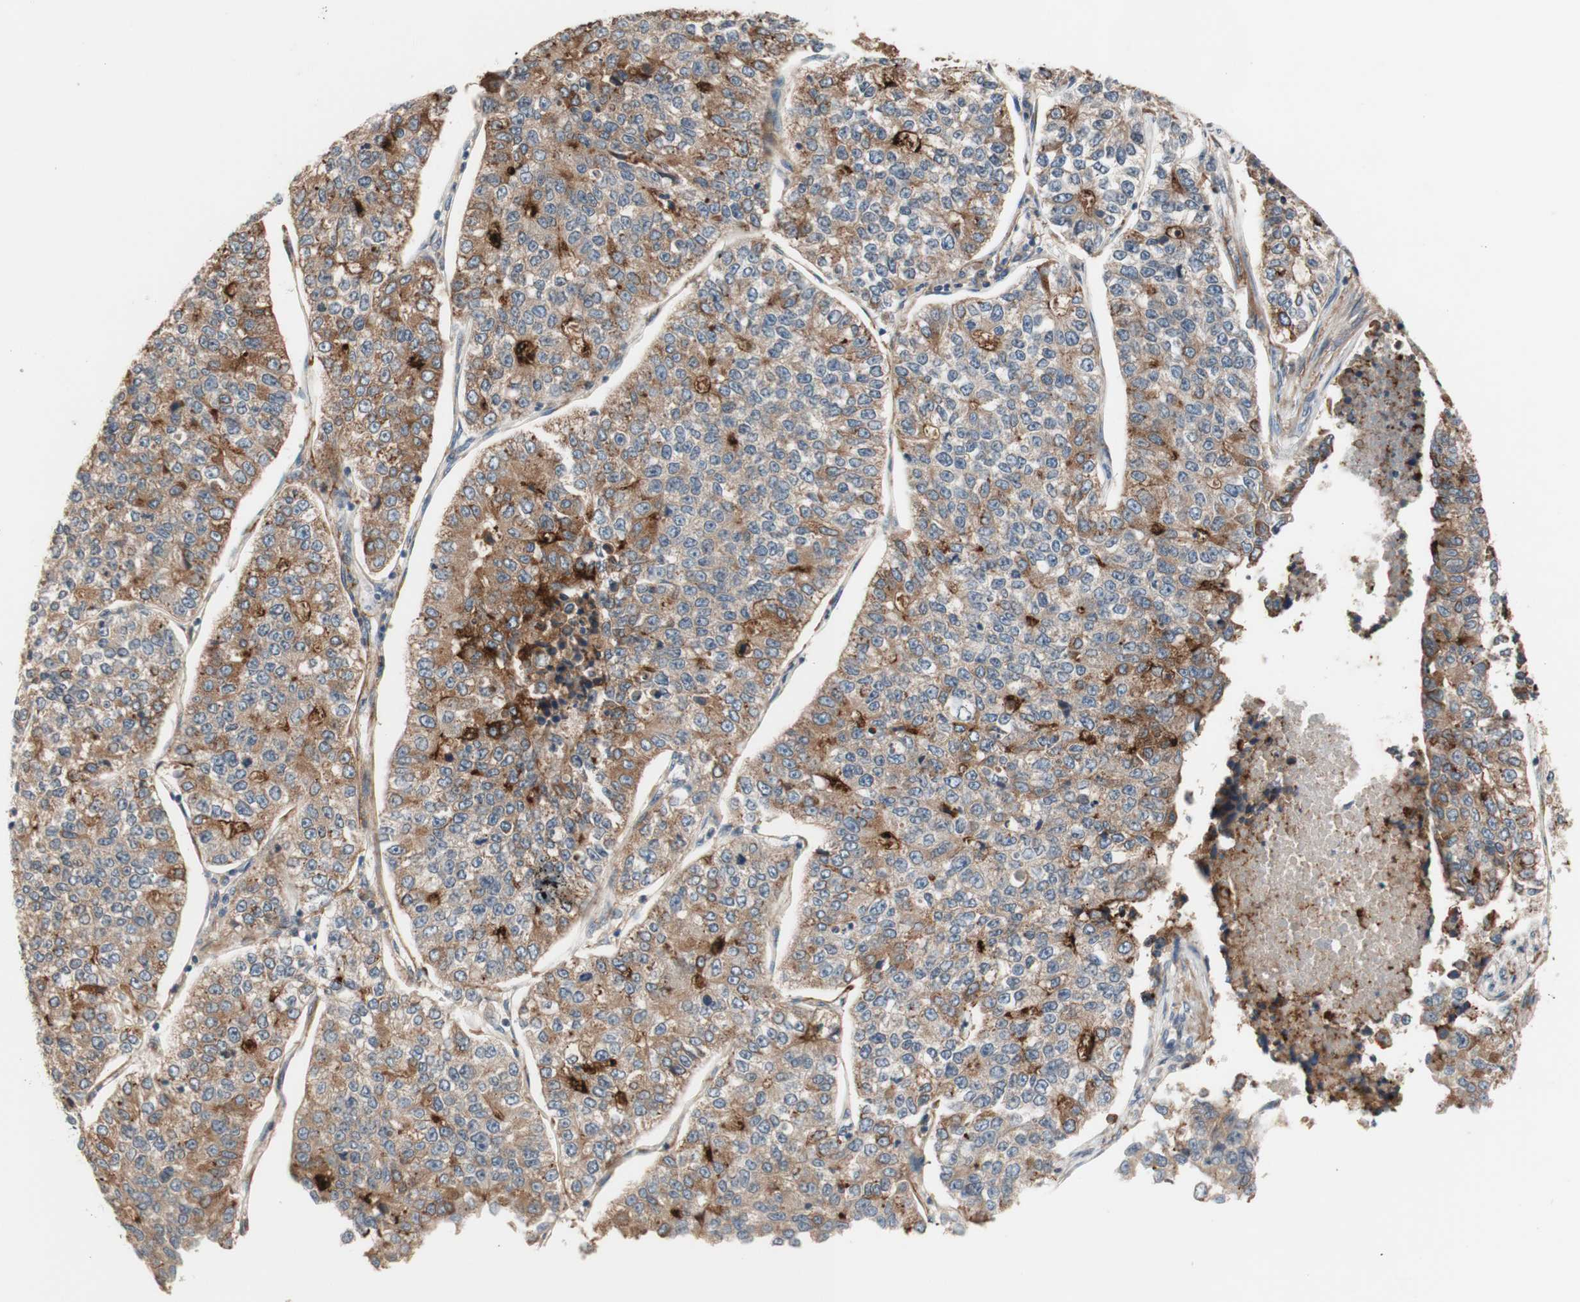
{"staining": {"intensity": "moderate", "quantity": ">75%", "location": "cytoplasmic/membranous"}, "tissue": "lung cancer", "cell_type": "Tumor cells", "image_type": "cancer", "snomed": [{"axis": "morphology", "description": "Adenocarcinoma, NOS"}, {"axis": "topography", "description": "Lung"}], "caption": "A brown stain shows moderate cytoplasmic/membranous staining of a protein in lung adenocarcinoma tumor cells. (DAB (3,3'-diaminobenzidine) IHC with brightfield microscopy, high magnification).", "gene": "CD55", "patient": {"sex": "male", "age": 49}}